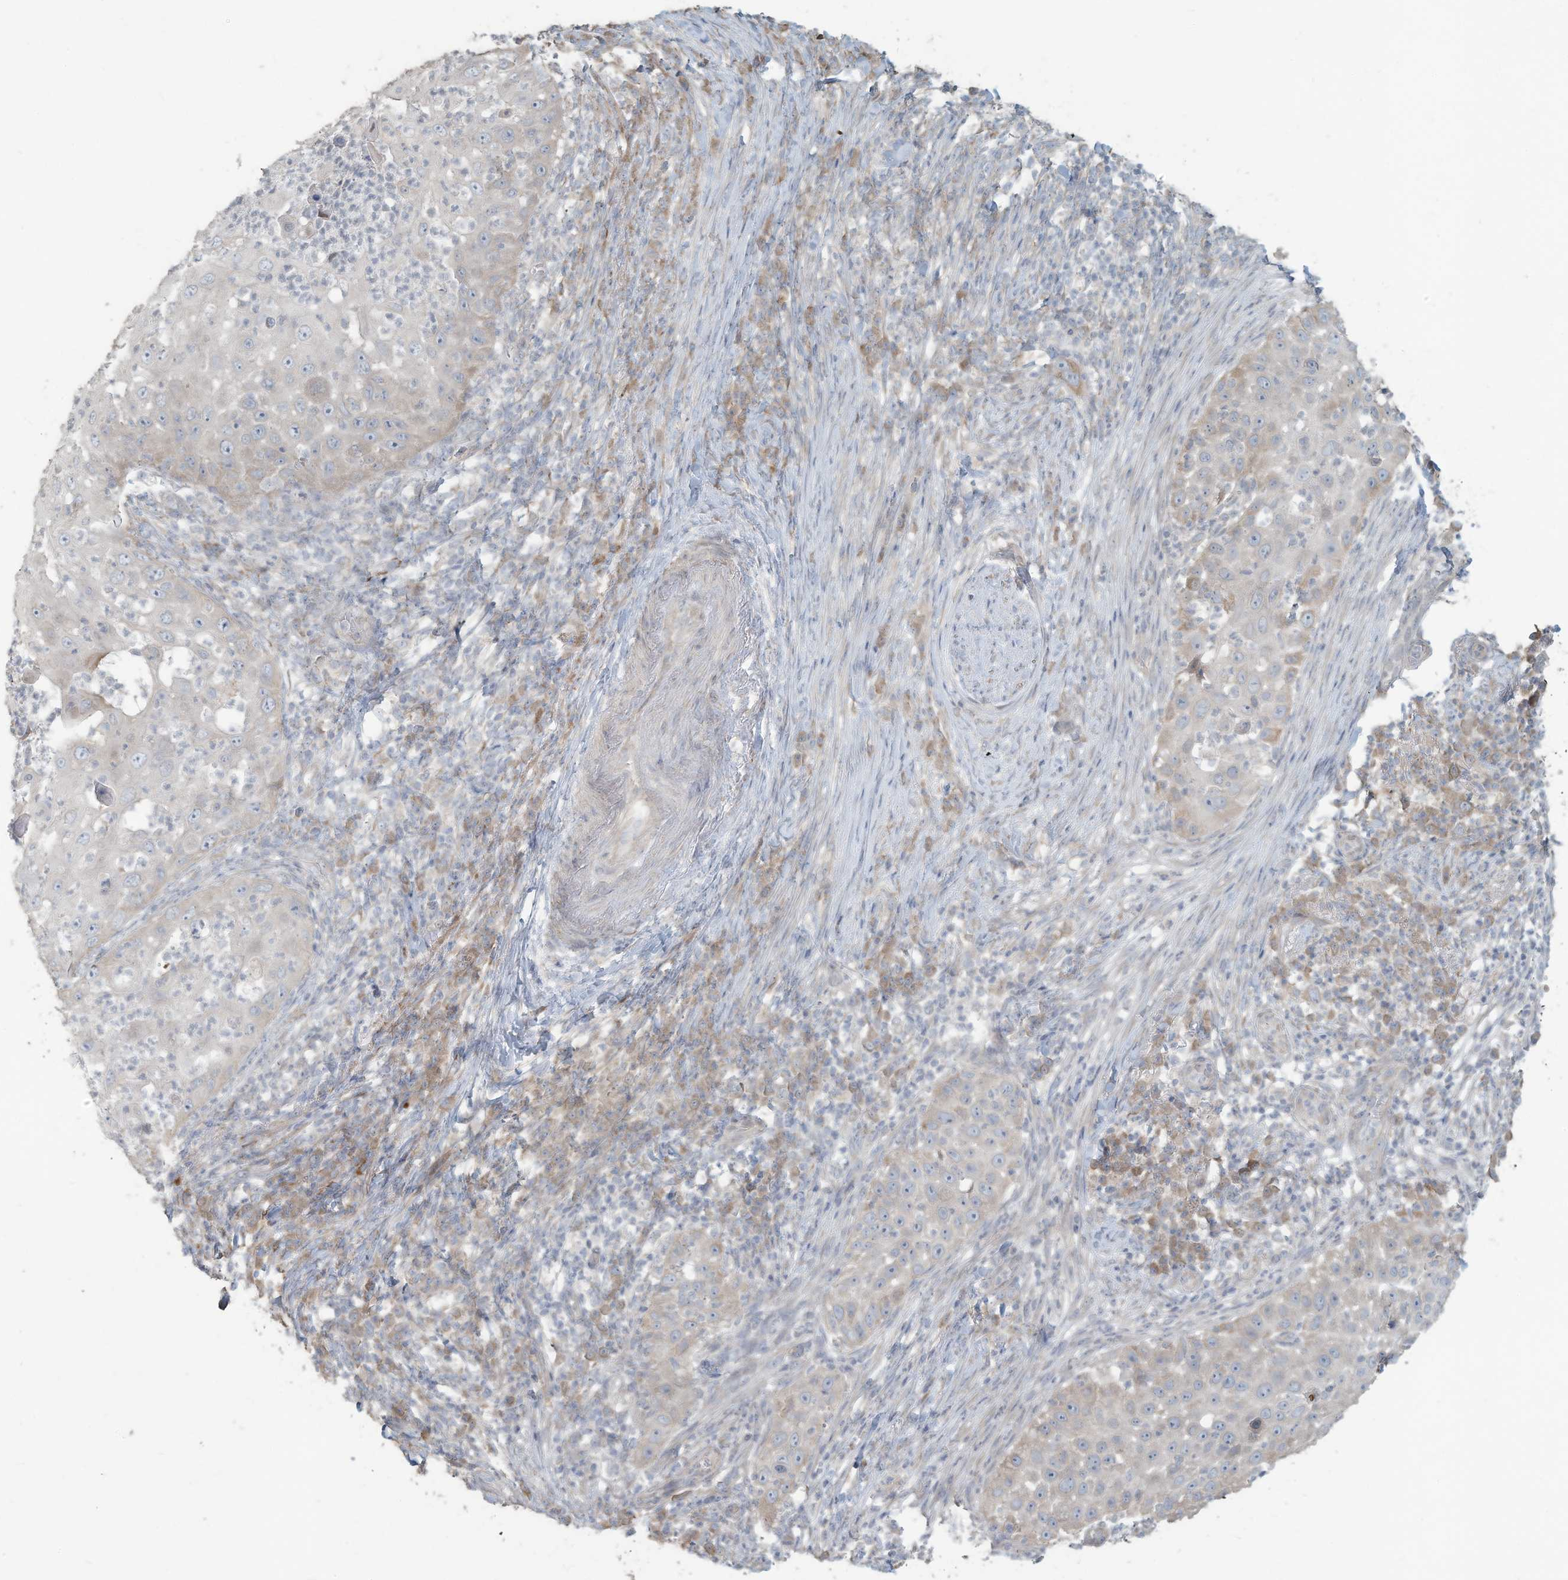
{"staining": {"intensity": "negative", "quantity": "none", "location": "none"}, "tissue": "skin cancer", "cell_type": "Tumor cells", "image_type": "cancer", "snomed": [{"axis": "morphology", "description": "Squamous cell carcinoma, NOS"}, {"axis": "topography", "description": "Skin"}], "caption": "Immunohistochemistry of human skin cancer displays no positivity in tumor cells.", "gene": "MAGIX", "patient": {"sex": "female", "age": 44}}